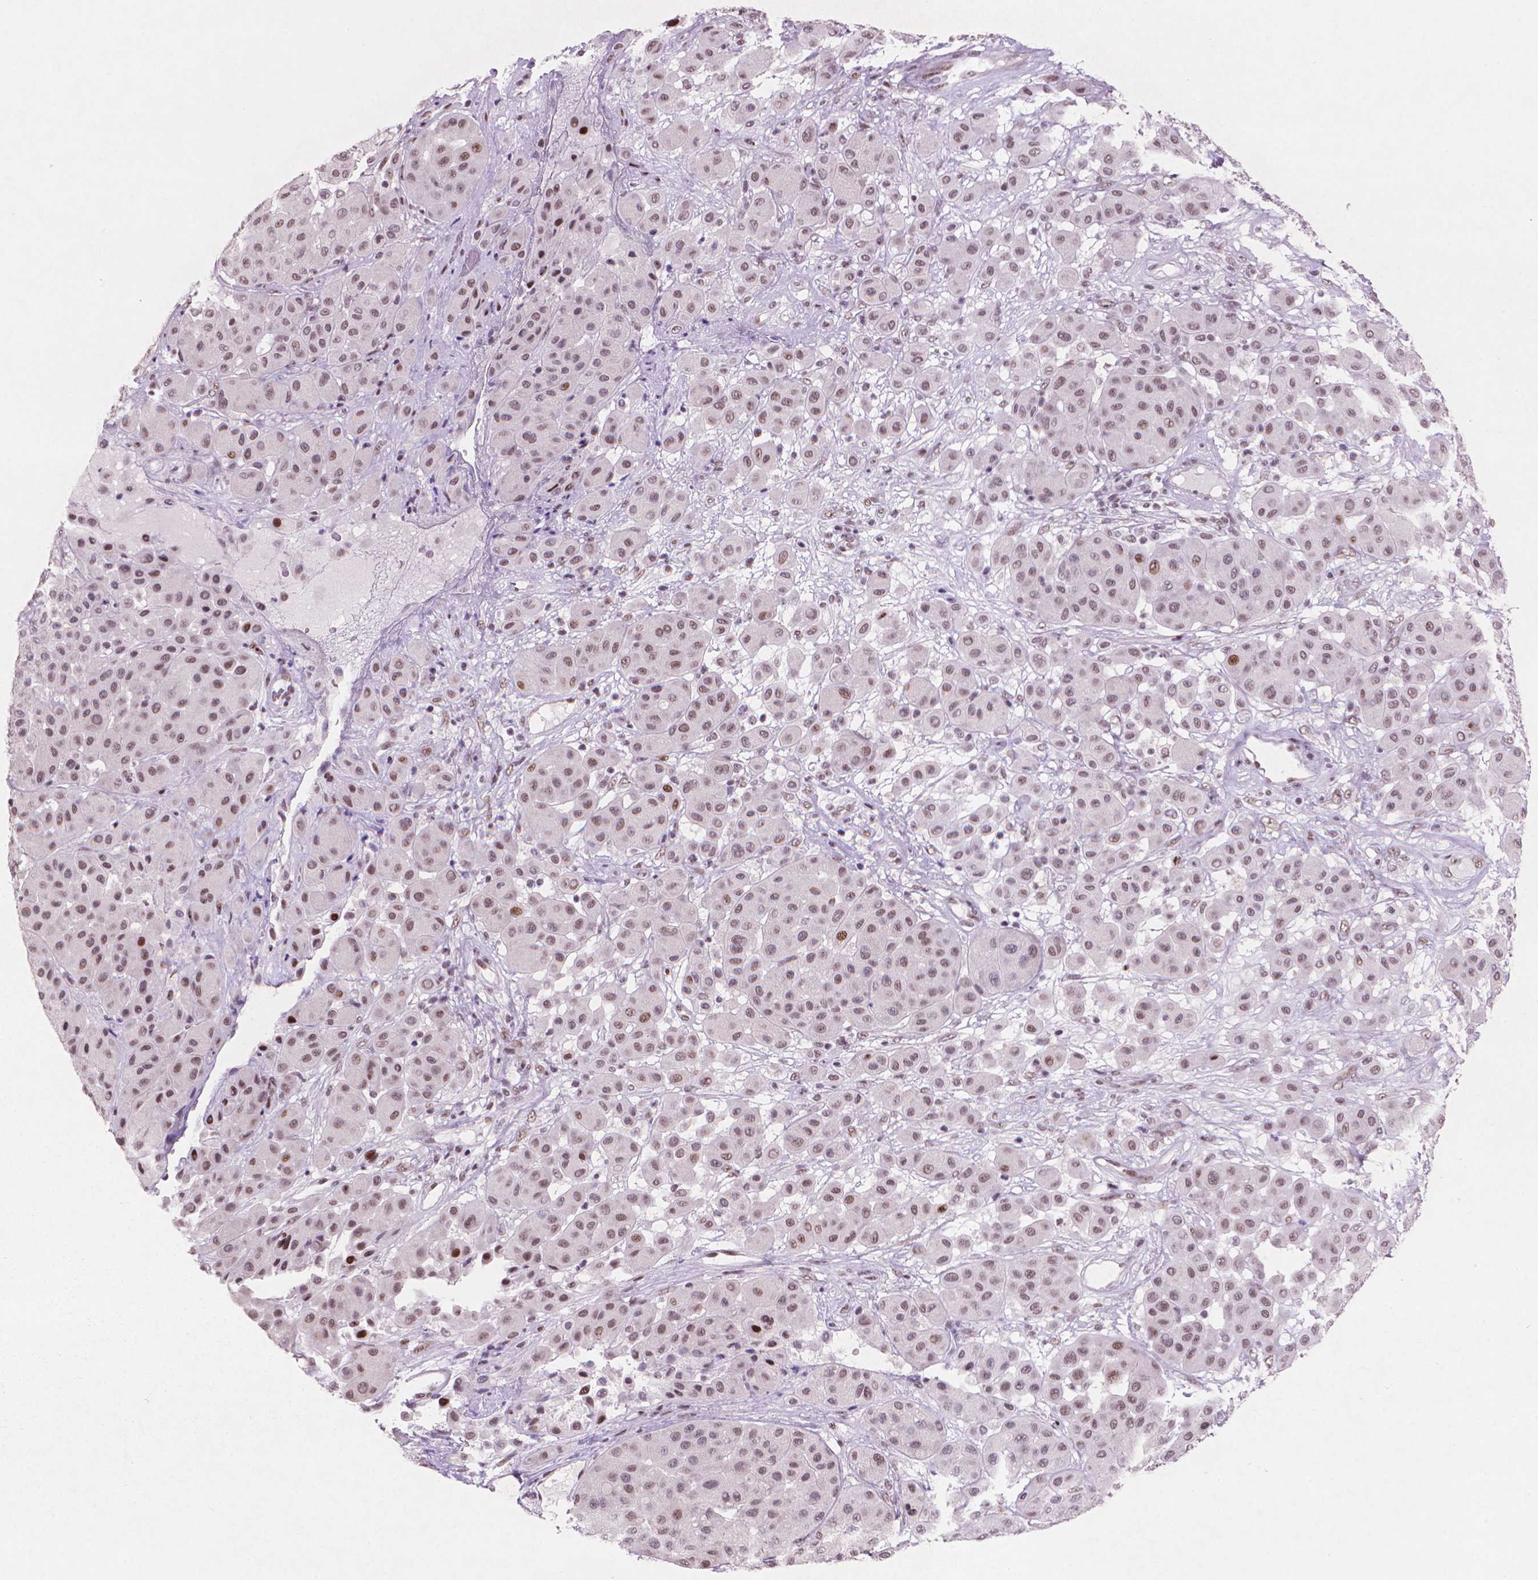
{"staining": {"intensity": "moderate", "quantity": "25%-75%", "location": "nuclear"}, "tissue": "melanoma", "cell_type": "Tumor cells", "image_type": "cancer", "snomed": [{"axis": "morphology", "description": "Malignant melanoma, Metastatic site"}, {"axis": "topography", "description": "Smooth muscle"}], "caption": "A histopathology image of human malignant melanoma (metastatic site) stained for a protein reveals moderate nuclear brown staining in tumor cells.", "gene": "HES7", "patient": {"sex": "male", "age": 41}}